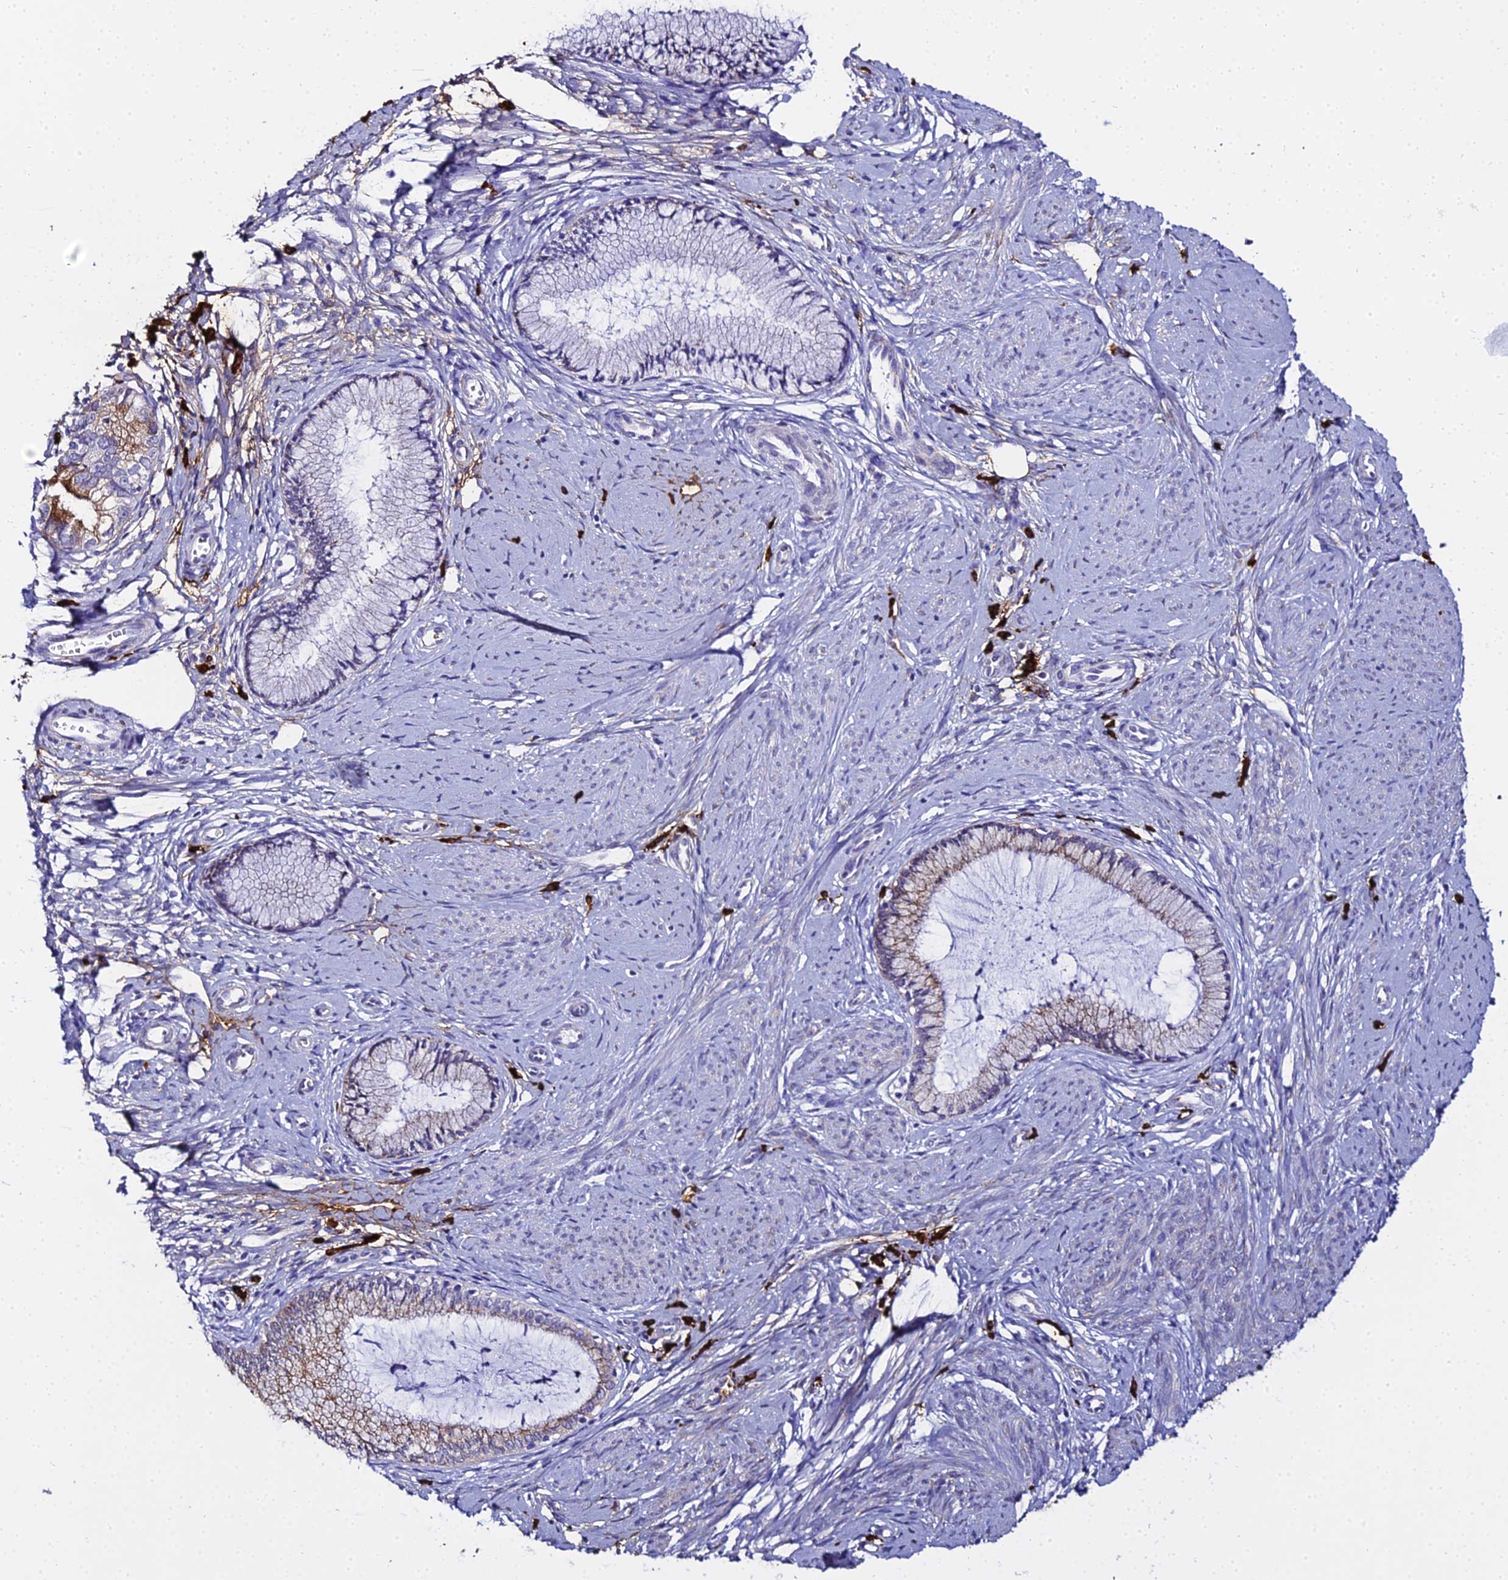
{"staining": {"intensity": "moderate", "quantity": "<25%", "location": "cytoplasmic/membranous"}, "tissue": "cervical cancer", "cell_type": "Tumor cells", "image_type": "cancer", "snomed": [{"axis": "morphology", "description": "Adenocarcinoma, NOS"}, {"axis": "topography", "description": "Cervix"}], "caption": "Cervical adenocarcinoma stained with a brown dye exhibits moderate cytoplasmic/membranous positive expression in approximately <25% of tumor cells.", "gene": "TXNDC5", "patient": {"sex": "female", "age": 36}}